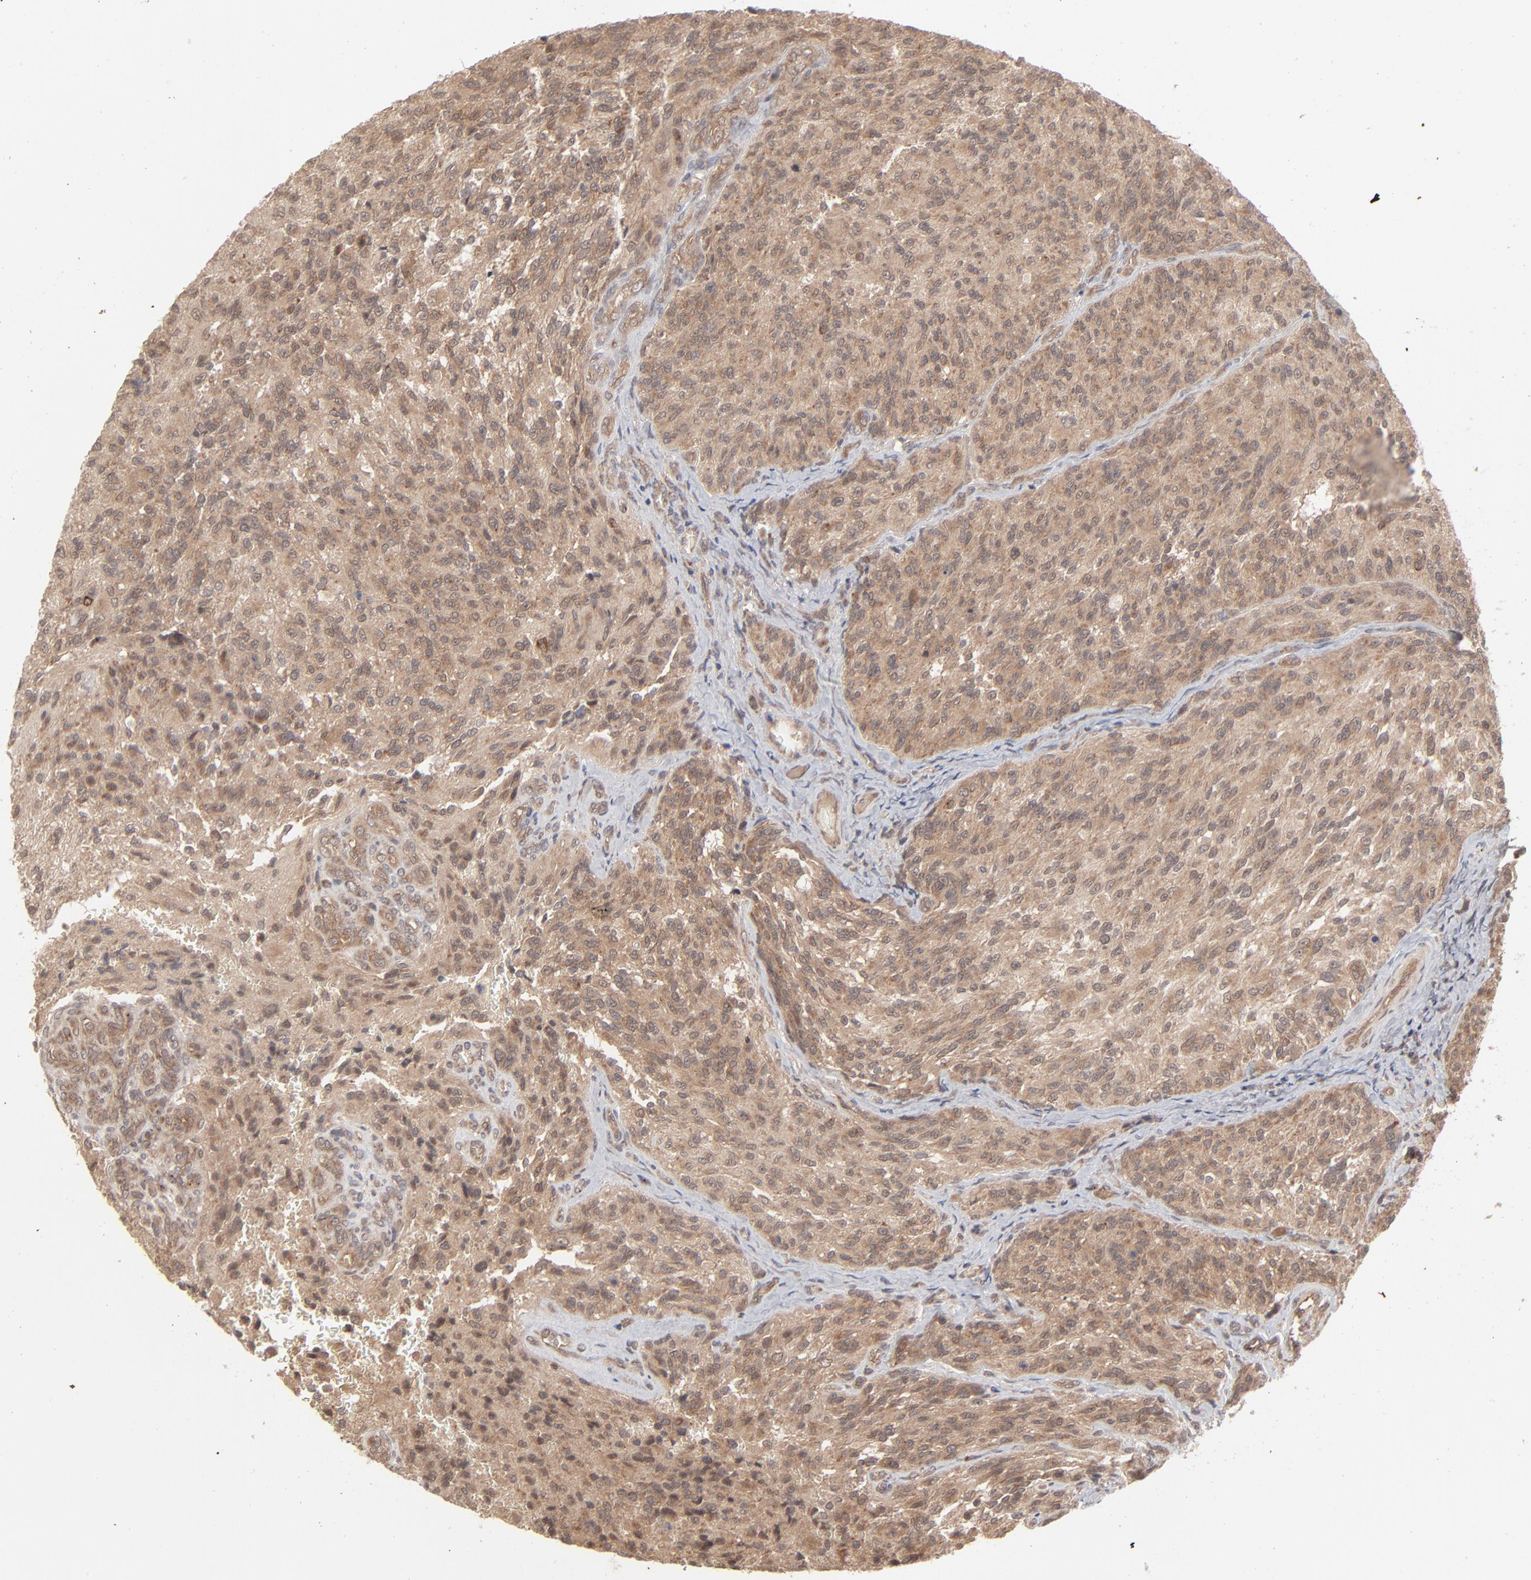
{"staining": {"intensity": "moderate", "quantity": "25%-75%", "location": "cytoplasmic/membranous"}, "tissue": "glioma", "cell_type": "Tumor cells", "image_type": "cancer", "snomed": [{"axis": "morphology", "description": "Normal tissue, NOS"}, {"axis": "morphology", "description": "Glioma, malignant, High grade"}, {"axis": "topography", "description": "Cerebral cortex"}], "caption": "Glioma stained with DAB (3,3'-diaminobenzidine) immunohistochemistry (IHC) displays medium levels of moderate cytoplasmic/membranous expression in approximately 25%-75% of tumor cells.", "gene": "SCFD1", "patient": {"sex": "male", "age": 56}}